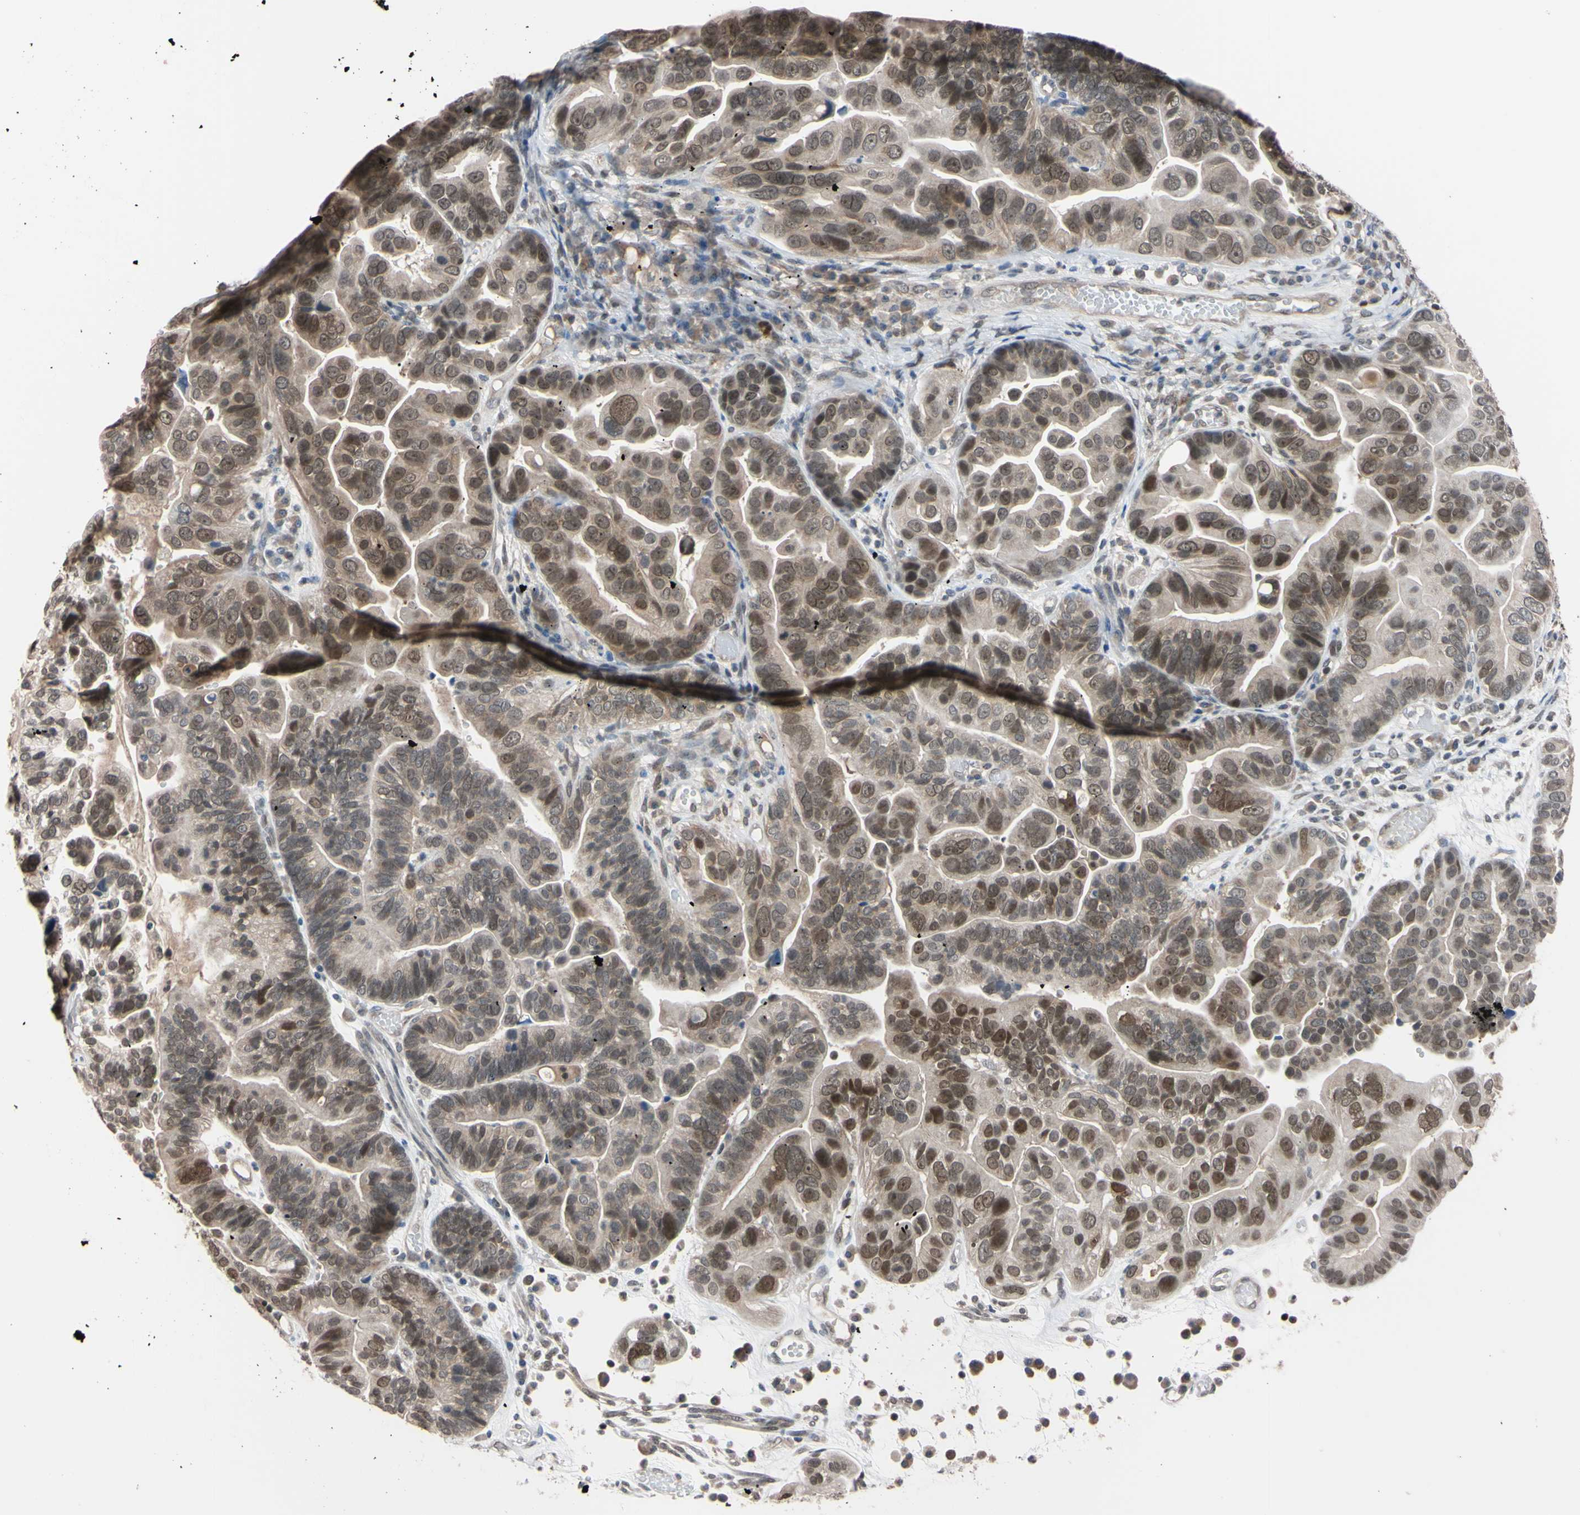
{"staining": {"intensity": "moderate", "quantity": "25%-75%", "location": "cytoplasmic/membranous,nuclear"}, "tissue": "ovarian cancer", "cell_type": "Tumor cells", "image_type": "cancer", "snomed": [{"axis": "morphology", "description": "Cystadenocarcinoma, serous, NOS"}, {"axis": "topography", "description": "Ovary"}], "caption": "Immunohistochemical staining of human ovarian cancer (serous cystadenocarcinoma) displays medium levels of moderate cytoplasmic/membranous and nuclear protein positivity in about 25%-75% of tumor cells.", "gene": "UBE2I", "patient": {"sex": "female", "age": 56}}